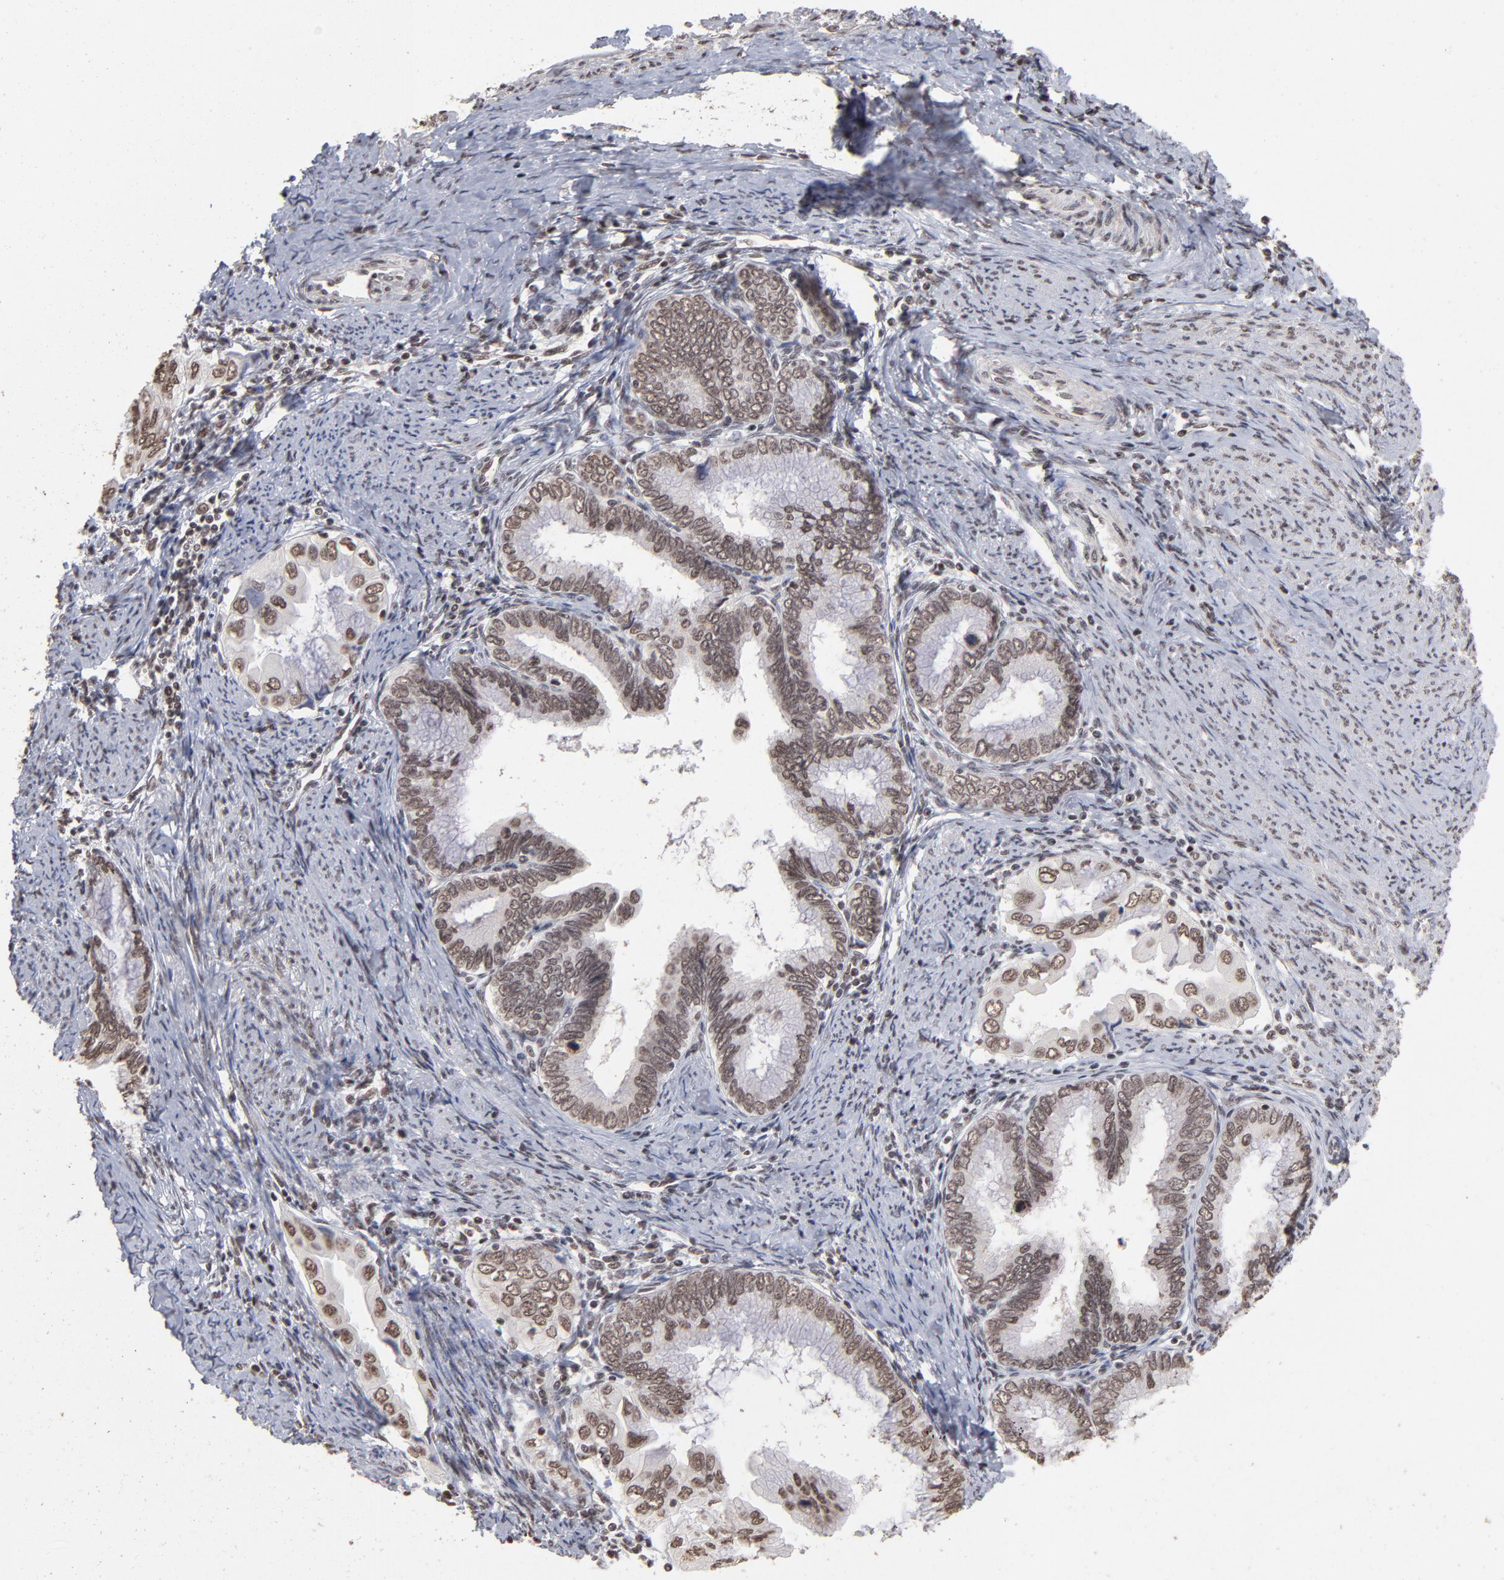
{"staining": {"intensity": "weak", "quantity": "<25%", "location": "nuclear"}, "tissue": "cervical cancer", "cell_type": "Tumor cells", "image_type": "cancer", "snomed": [{"axis": "morphology", "description": "Adenocarcinoma, NOS"}, {"axis": "topography", "description": "Cervix"}], "caption": "A micrograph of cervical cancer (adenocarcinoma) stained for a protein shows no brown staining in tumor cells. Nuclei are stained in blue.", "gene": "ZNF3", "patient": {"sex": "female", "age": 49}}